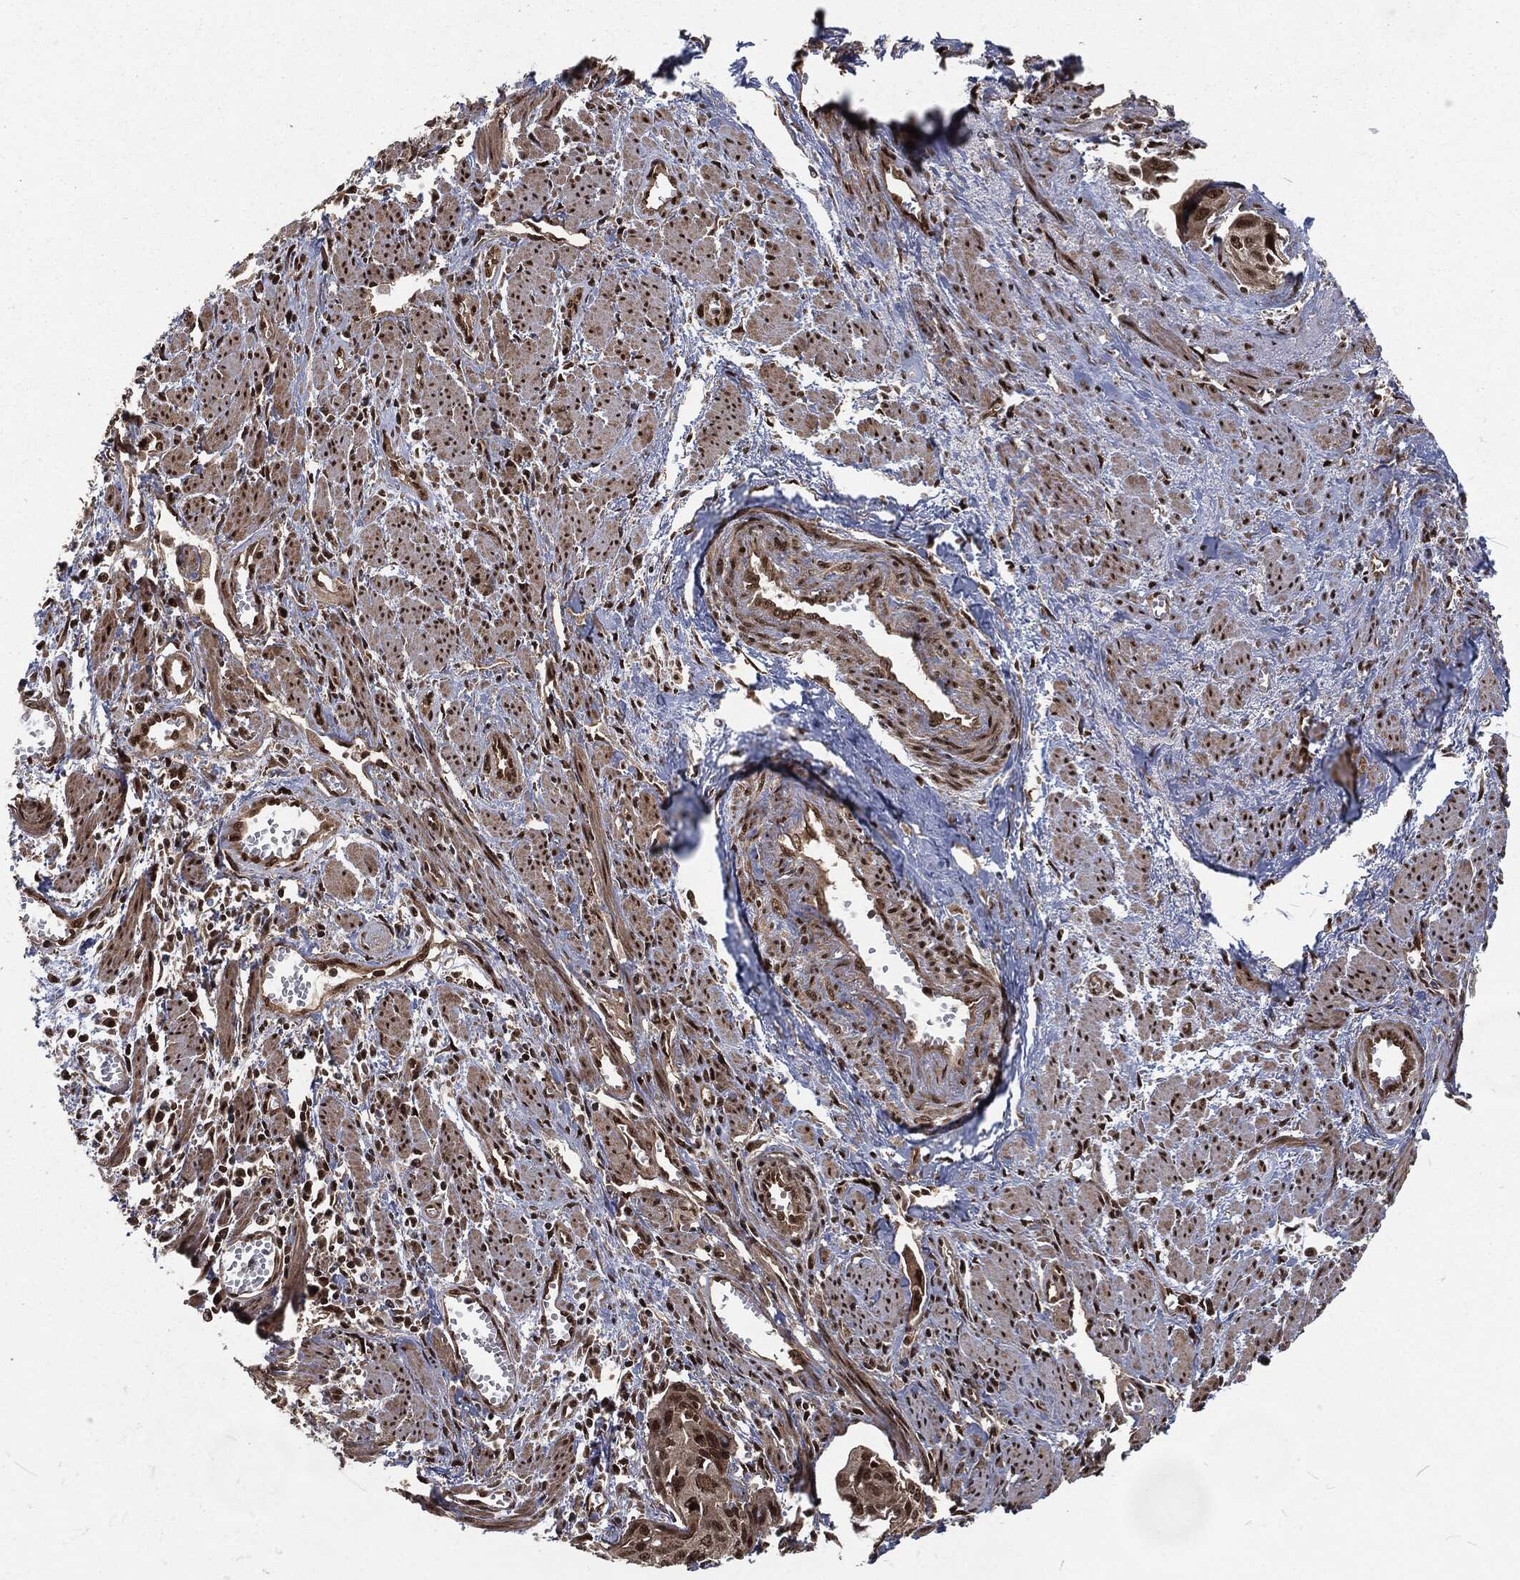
{"staining": {"intensity": "strong", "quantity": "25%-75%", "location": "nuclear"}, "tissue": "cervical cancer", "cell_type": "Tumor cells", "image_type": "cancer", "snomed": [{"axis": "morphology", "description": "Squamous cell carcinoma, NOS"}, {"axis": "topography", "description": "Cervix"}], "caption": "Cervical squamous cell carcinoma stained with a brown dye shows strong nuclear positive positivity in approximately 25%-75% of tumor cells.", "gene": "NGRN", "patient": {"sex": "female", "age": 58}}